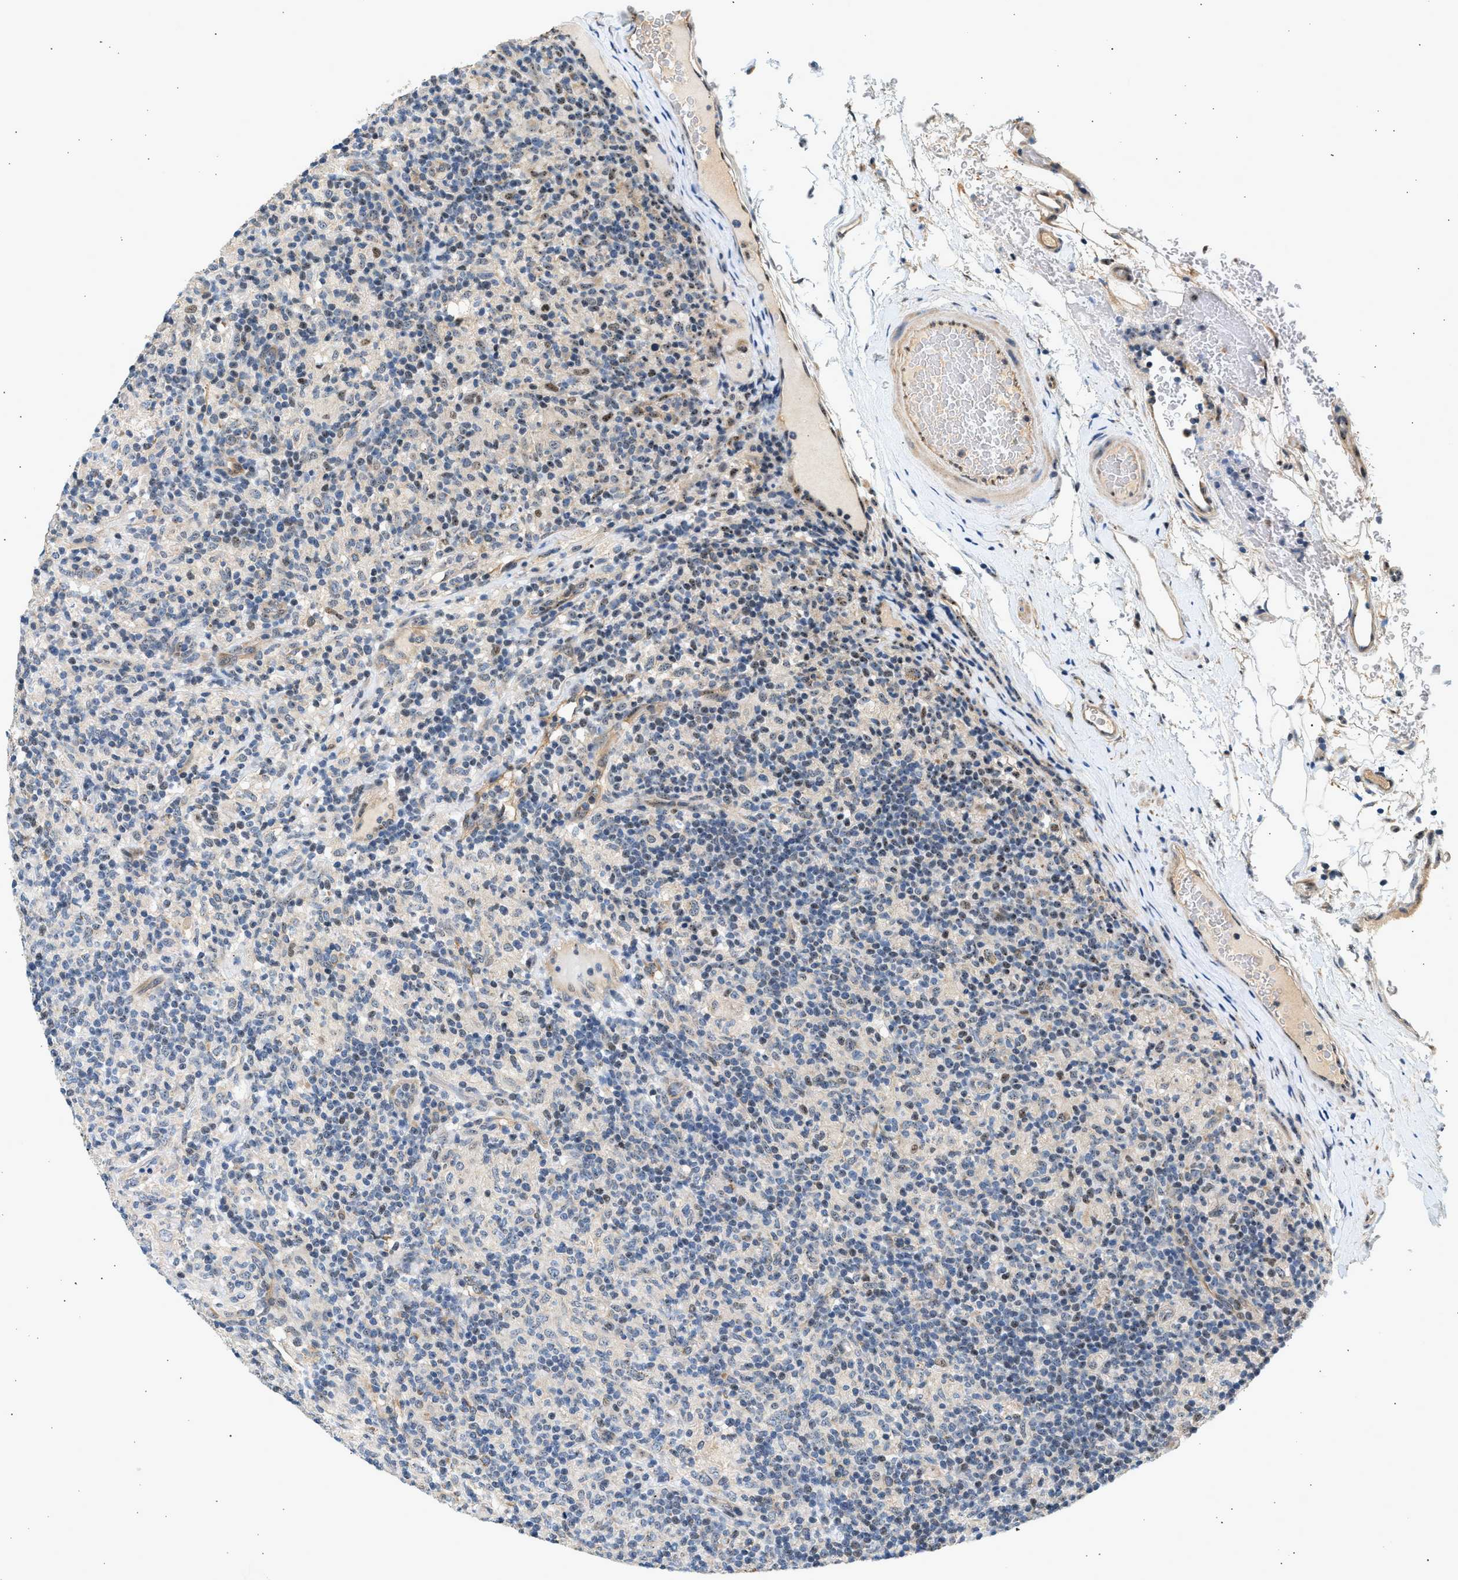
{"staining": {"intensity": "weak", "quantity": "25%-75%", "location": "nuclear"}, "tissue": "lymphoma", "cell_type": "Tumor cells", "image_type": "cancer", "snomed": [{"axis": "morphology", "description": "Hodgkin's disease, NOS"}, {"axis": "topography", "description": "Lymph node"}], "caption": "Tumor cells reveal low levels of weak nuclear positivity in about 25%-75% of cells in human Hodgkin's disease.", "gene": "WDR31", "patient": {"sex": "male", "age": 70}}